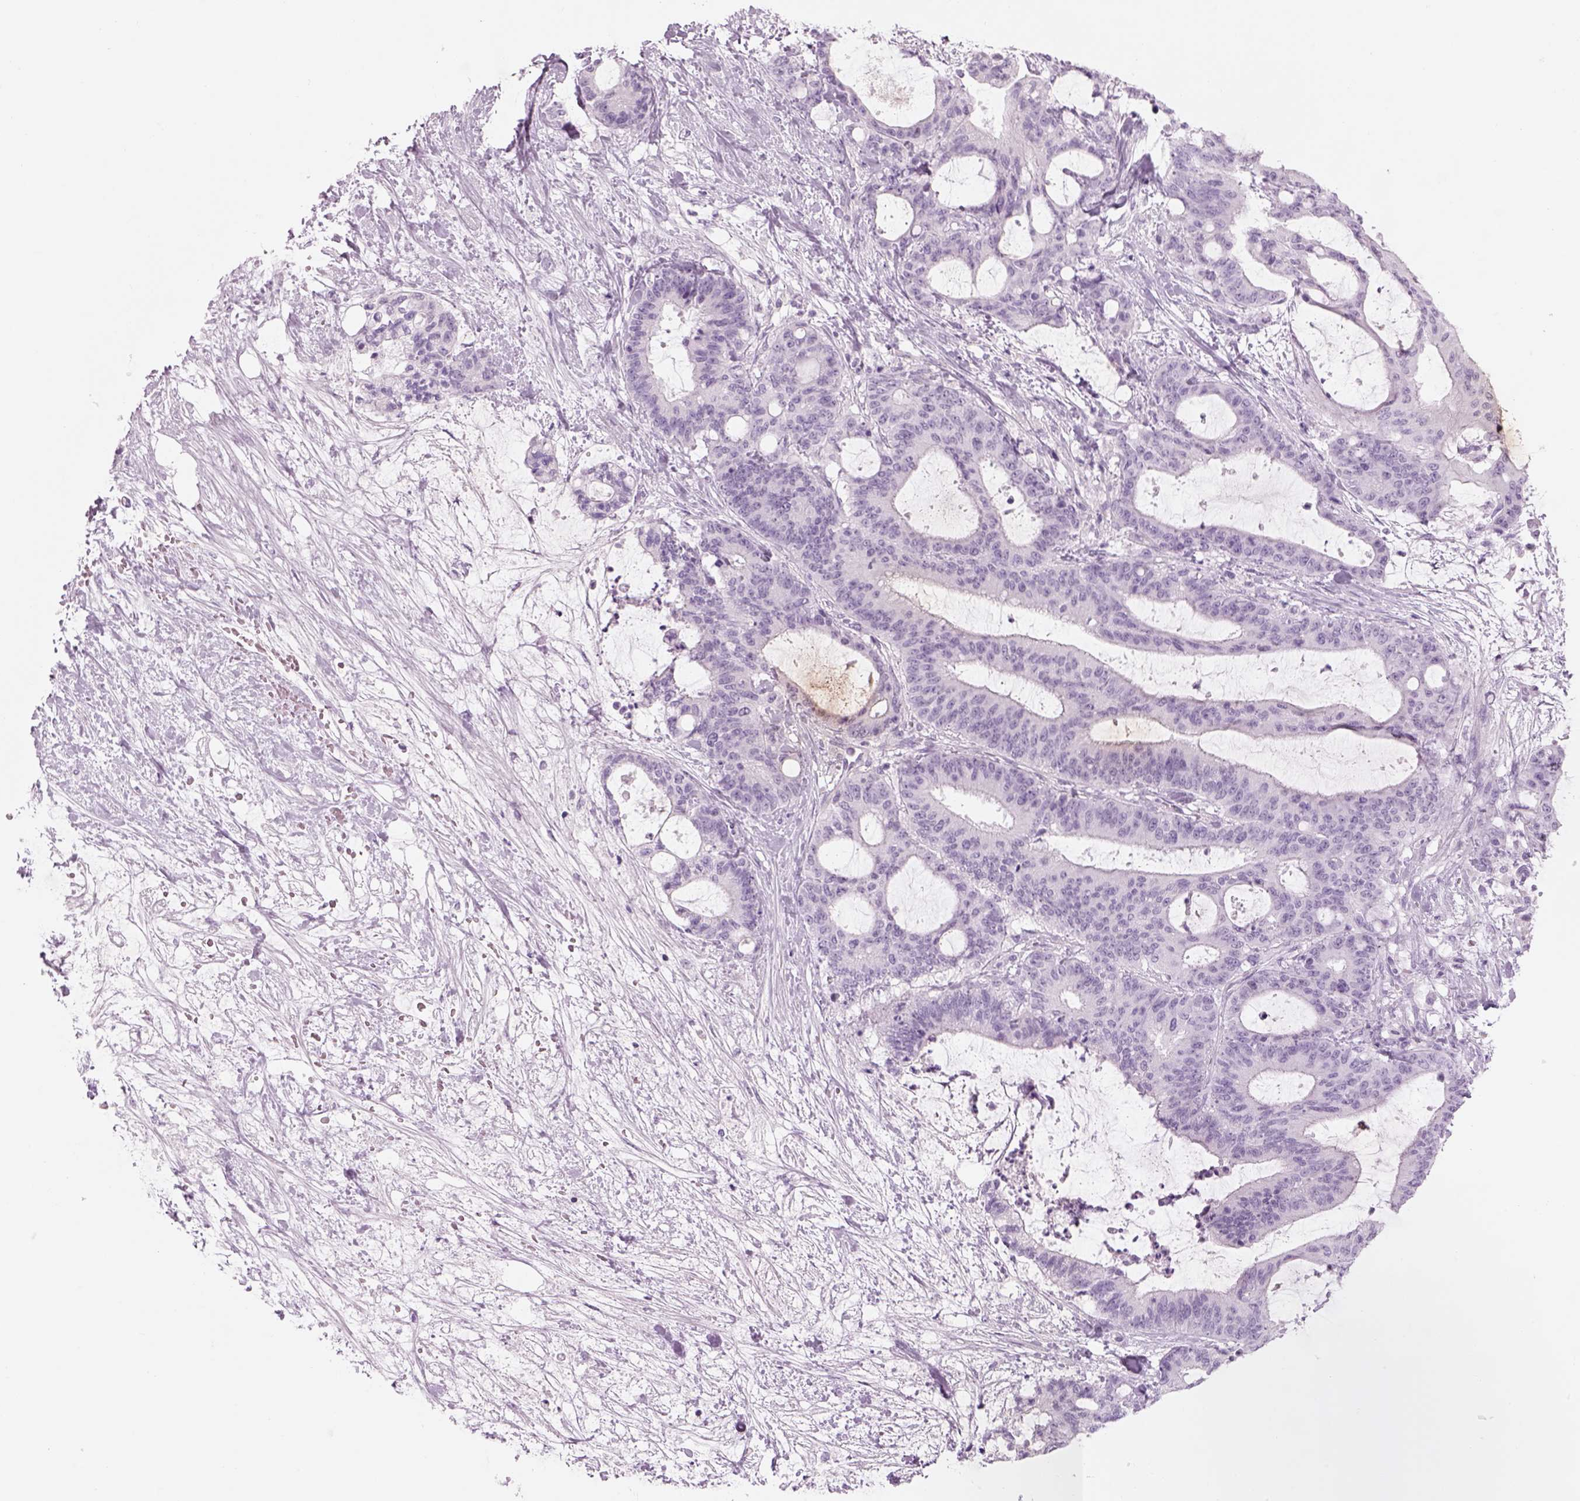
{"staining": {"intensity": "negative", "quantity": "none", "location": "none"}, "tissue": "liver cancer", "cell_type": "Tumor cells", "image_type": "cancer", "snomed": [{"axis": "morphology", "description": "Cholangiocarcinoma"}, {"axis": "topography", "description": "Liver"}], "caption": "Tumor cells are negative for protein expression in human liver cancer (cholangiocarcinoma).", "gene": "GAS2L2", "patient": {"sex": "female", "age": 73}}